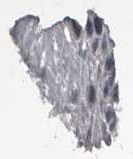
{"staining": {"intensity": "weak", "quantity": "<25%", "location": "cytoplasmic/membranous"}, "tissue": "vagina", "cell_type": "Squamous epithelial cells", "image_type": "normal", "snomed": [{"axis": "morphology", "description": "Normal tissue, NOS"}, {"axis": "topography", "description": "Vagina"}], "caption": "Squamous epithelial cells are negative for protein expression in normal human vagina.", "gene": "PLEKHF1", "patient": {"sex": "female", "age": 46}}